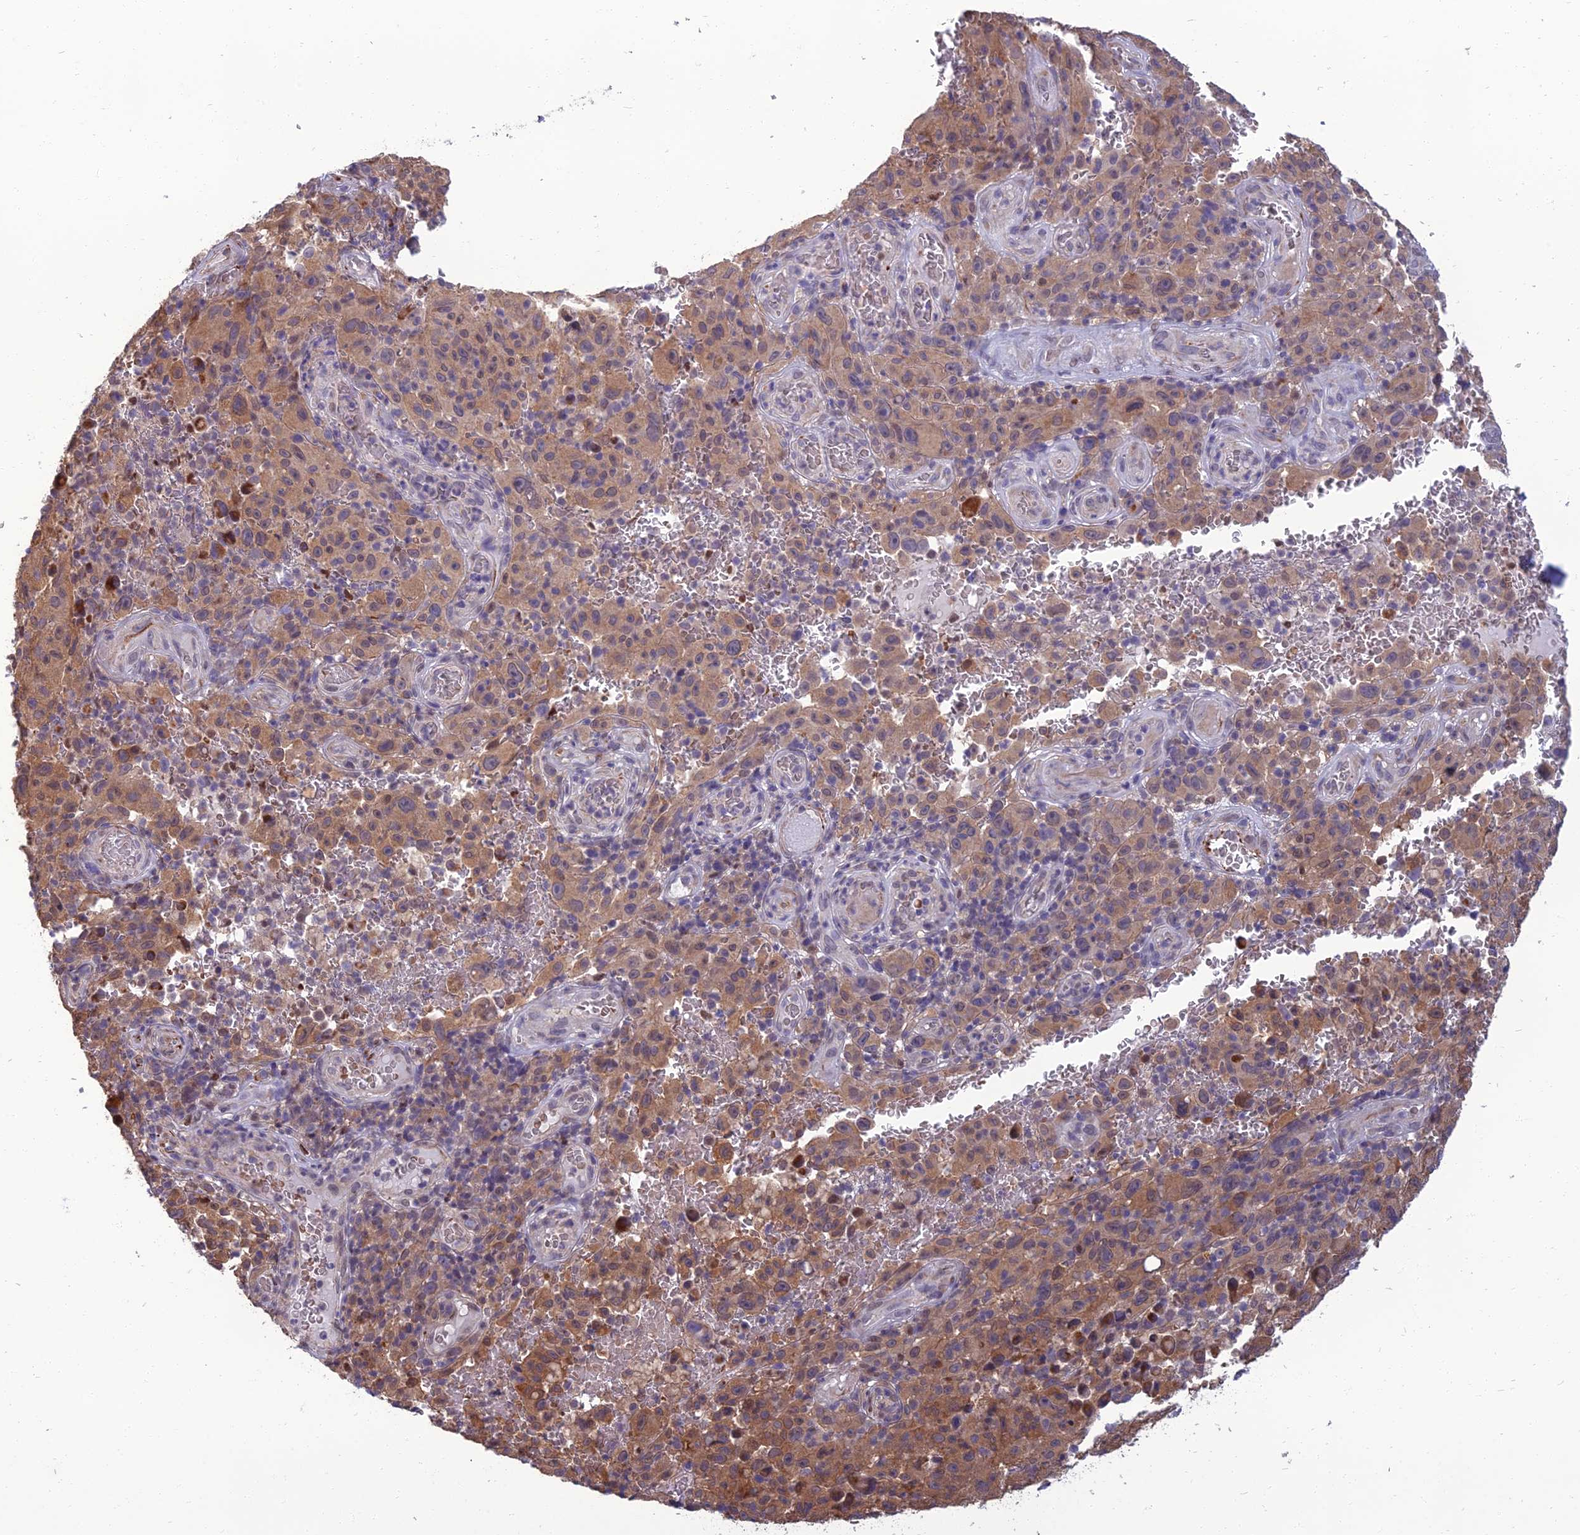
{"staining": {"intensity": "weak", "quantity": ">75%", "location": "cytoplasmic/membranous"}, "tissue": "melanoma", "cell_type": "Tumor cells", "image_type": "cancer", "snomed": [{"axis": "morphology", "description": "Malignant melanoma, NOS"}, {"axis": "topography", "description": "Skin"}], "caption": "Immunohistochemistry (IHC) staining of melanoma, which reveals low levels of weak cytoplasmic/membranous expression in approximately >75% of tumor cells indicating weak cytoplasmic/membranous protein expression. The staining was performed using DAB (brown) for protein detection and nuclei were counterstained in hematoxylin (blue).", "gene": "NR4A3", "patient": {"sex": "female", "age": 82}}